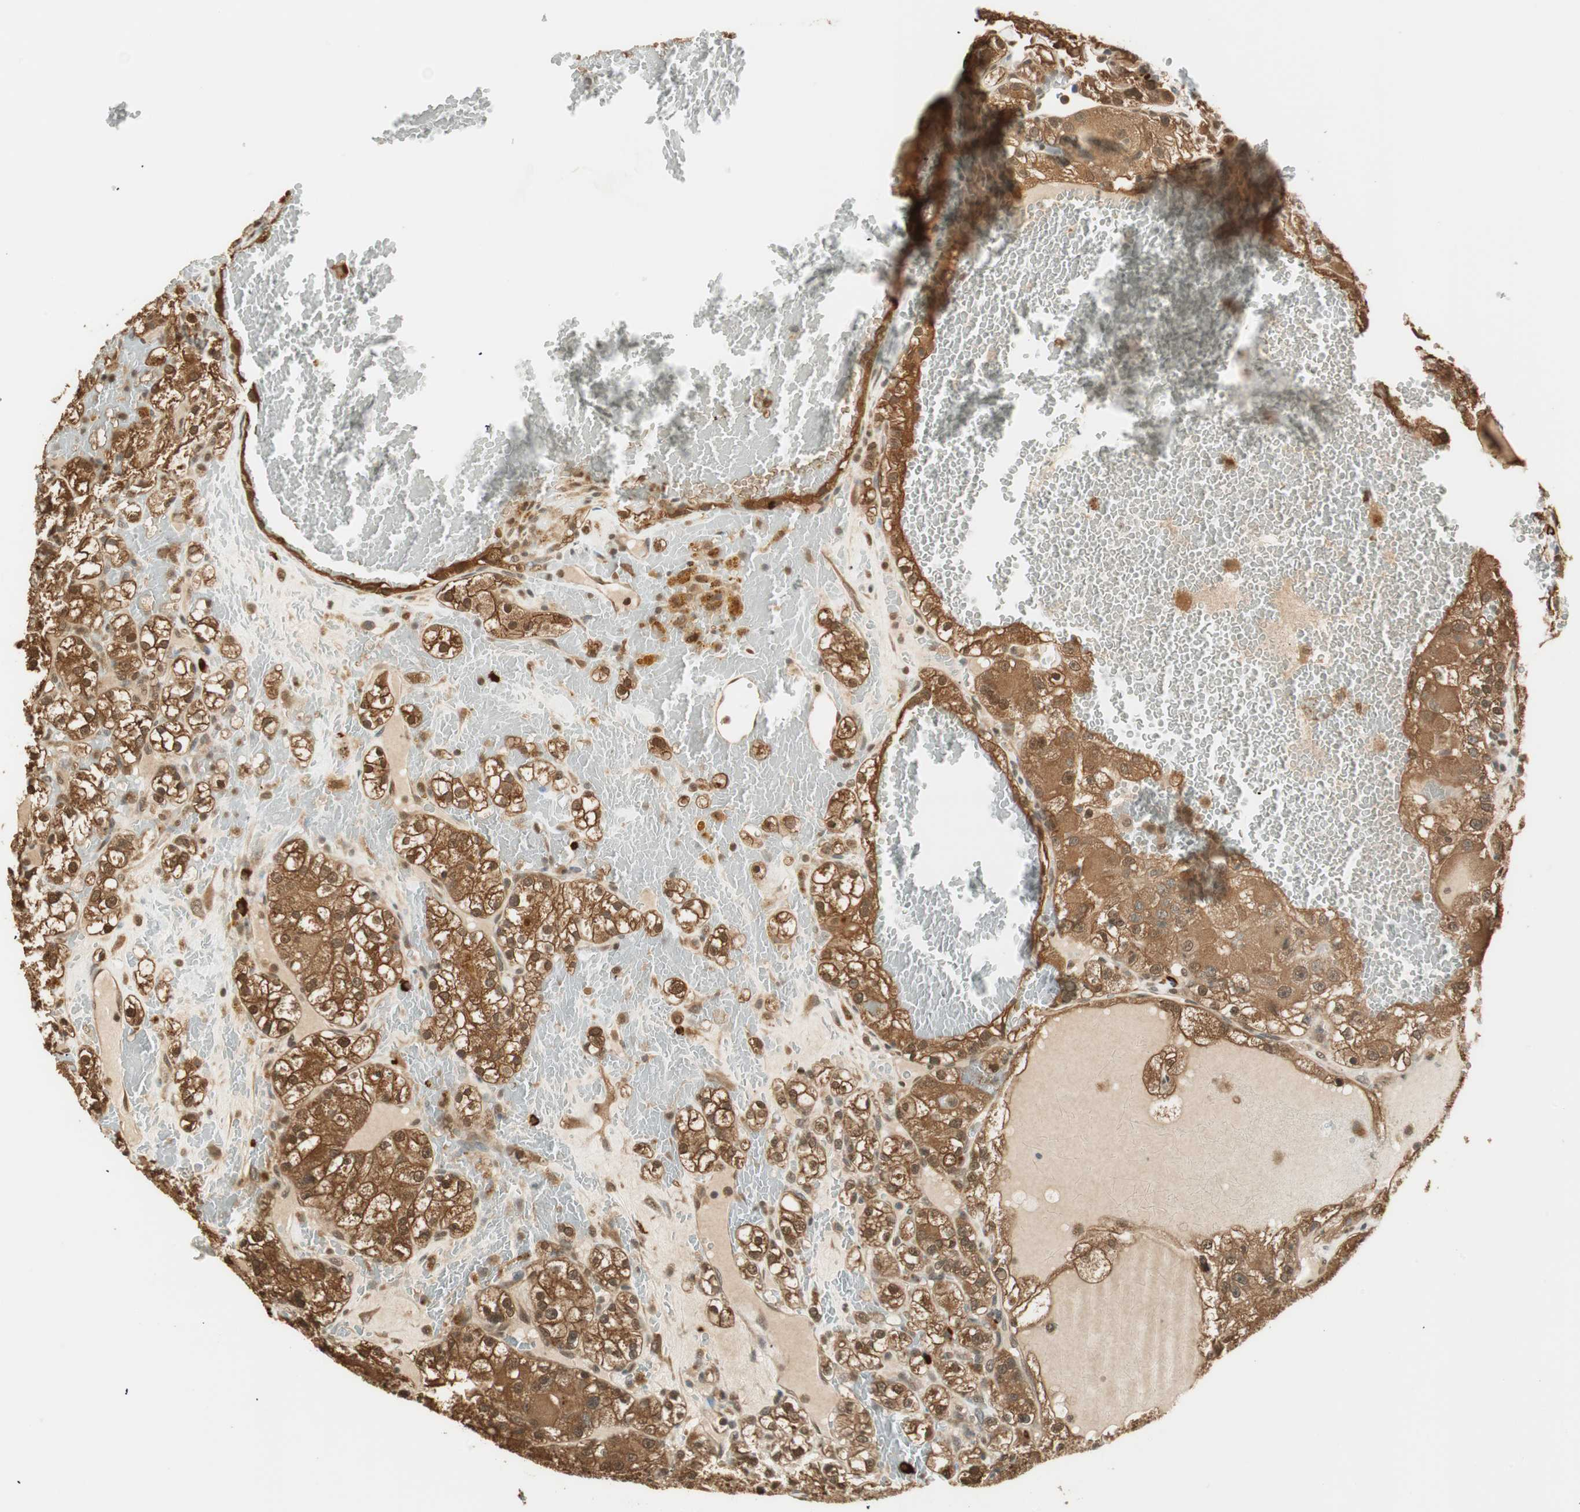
{"staining": {"intensity": "strong", "quantity": ">75%", "location": "cytoplasmic/membranous,nuclear"}, "tissue": "renal cancer", "cell_type": "Tumor cells", "image_type": "cancer", "snomed": [{"axis": "morphology", "description": "Normal tissue, NOS"}, {"axis": "morphology", "description": "Adenocarcinoma, NOS"}, {"axis": "topography", "description": "Kidney"}], "caption": "Immunohistochemistry (IHC) staining of renal adenocarcinoma, which demonstrates high levels of strong cytoplasmic/membranous and nuclear staining in approximately >75% of tumor cells indicating strong cytoplasmic/membranous and nuclear protein expression. The staining was performed using DAB (brown) for protein detection and nuclei were counterstained in hematoxylin (blue).", "gene": "ZNF443", "patient": {"sex": "male", "age": 61}}